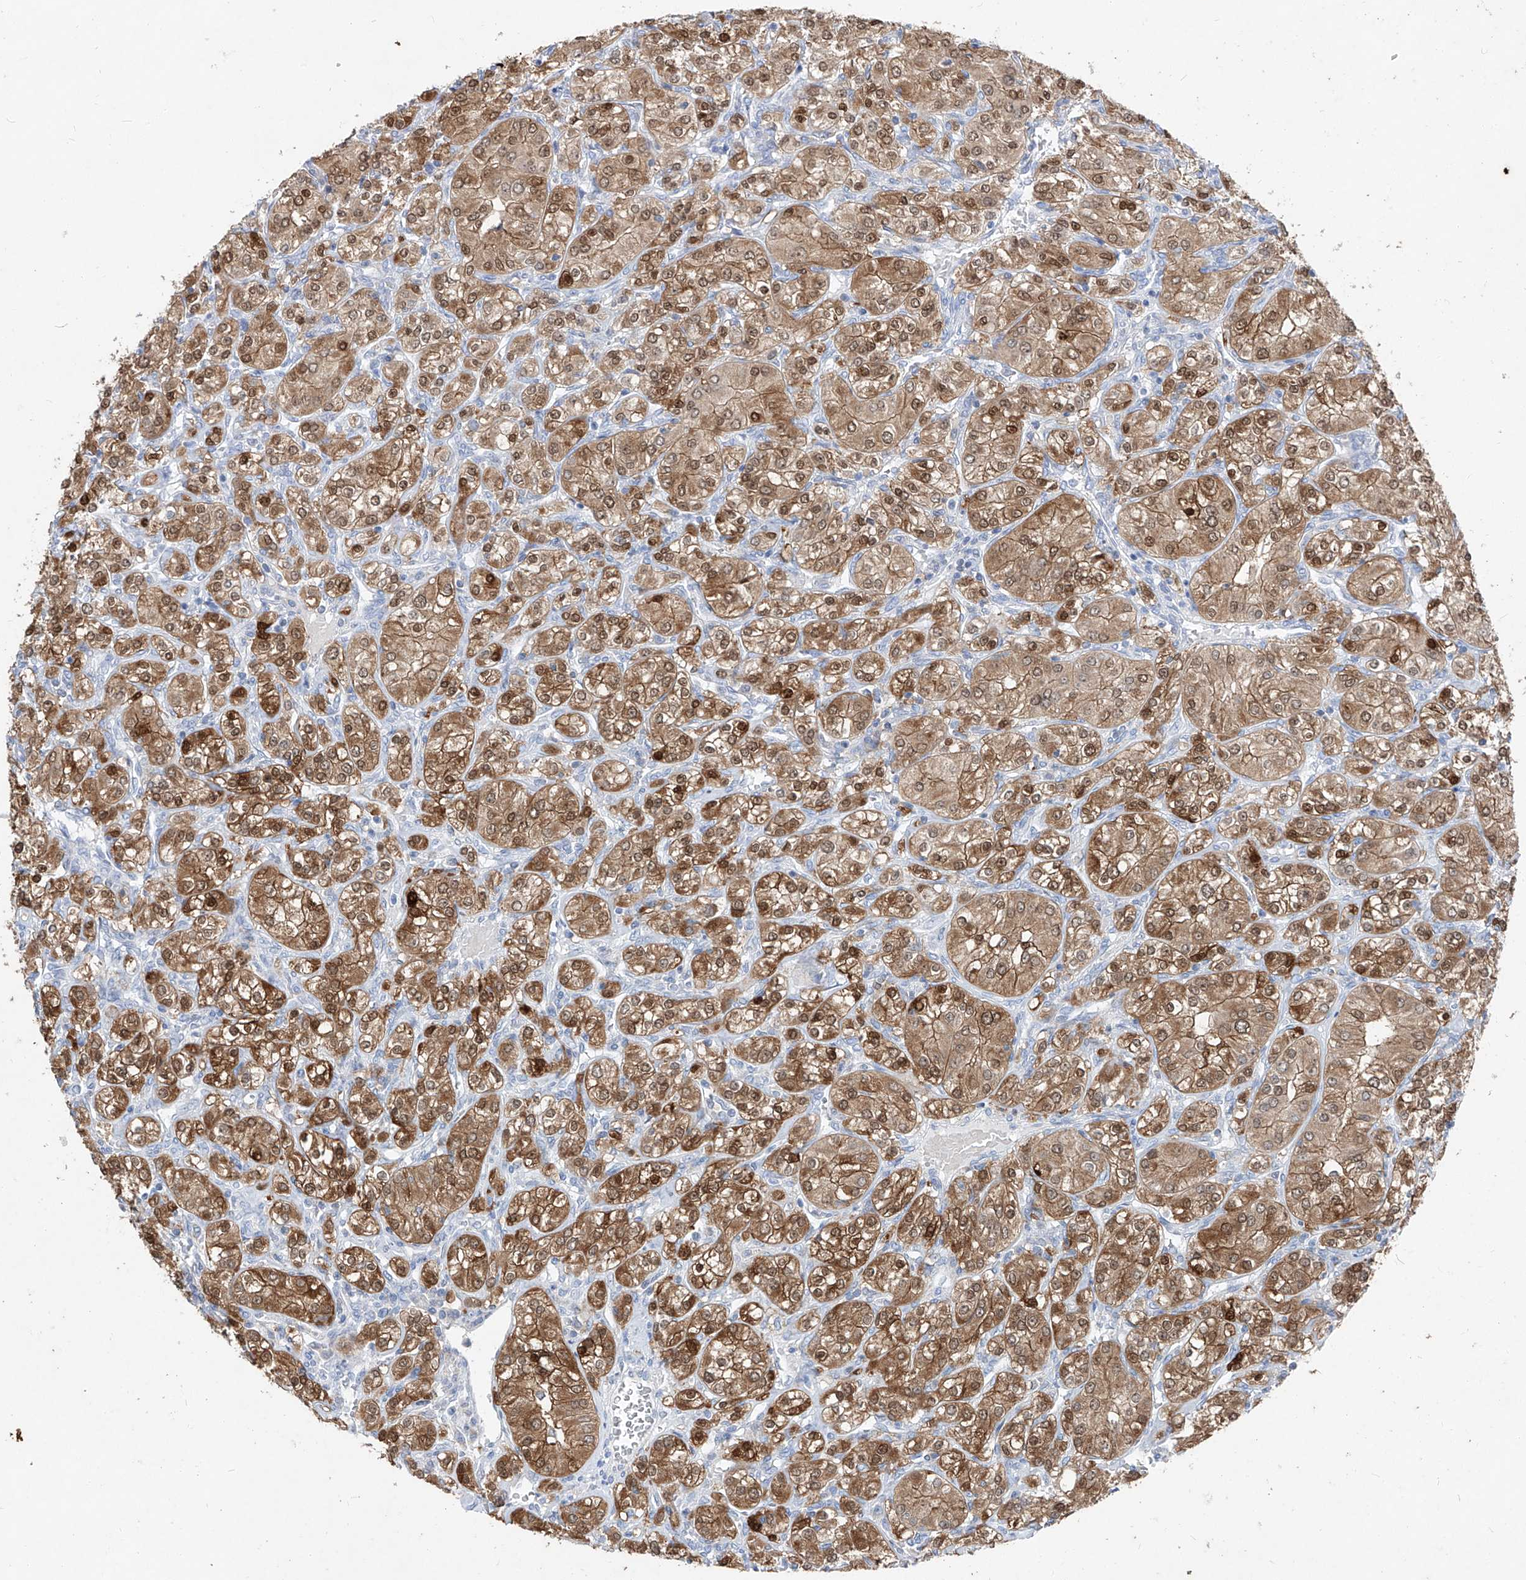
{"staining": {"intensity": "moderate", "quantity": ">75%", "location": "cytoplasmic/membranous,nuclear"}, "tissue": "renal cancer", "cell_type": "Tumor cells", "image_type": "cancer", "snomed": [{"axis": "morphology", "description": "Adenocarcinoma, NOS"}, {"axis": "topography", "description": "Kidney"}], "caption": "IHC of human renal adenocarcinoma reveals medium levels of moderate cytoplasmic/membranous and nuclear positivity in approximately >75% of tumor cells.", "gene": "UFL1", "patient": {"sex": "male", "age": 77}}